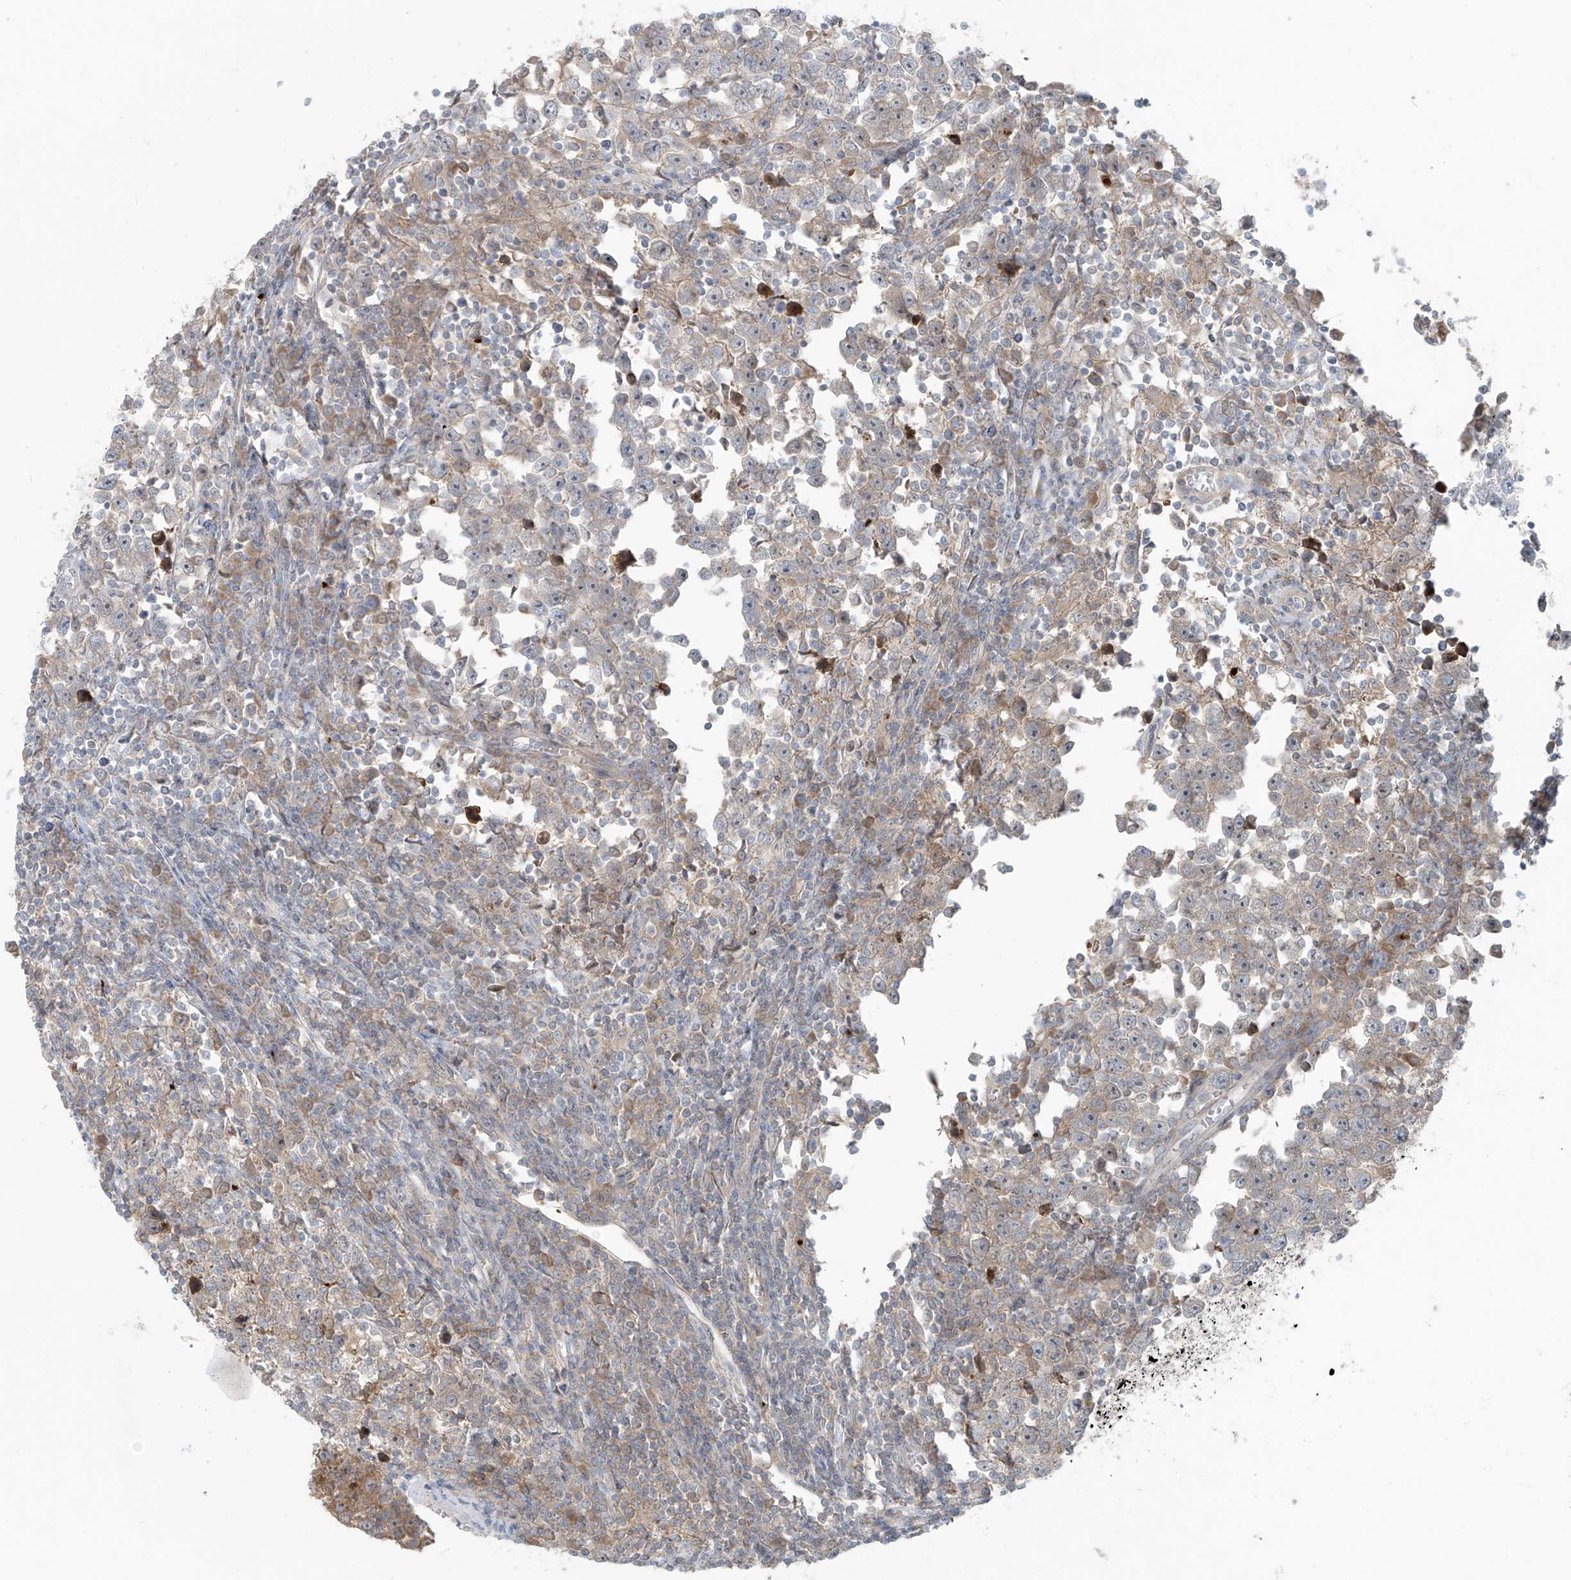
{"staining": {"intensity": "weak", "quantity": "25%-75%", "location": "cytoplasmic/membranous"}, "tissue": "testis cancer", "cell_type": "Tumor cells", "image_type": "cancer", "snomed": [{"axis": "morphology", "description": "Normal tissue, NOS"}, {"axis": "morphology", "description": "Seminoma, NOS"}, {"axis": "topography", "description": "Testis"}], "caption": "Seminoma (testis) stained for a protein (brown) exhibits weak cytoplasmic/membranous positive positivity in approximately 25%-75% of tumor cells.", "gene": "PPAT", "patient": {"sex": "male", "age": 43}}